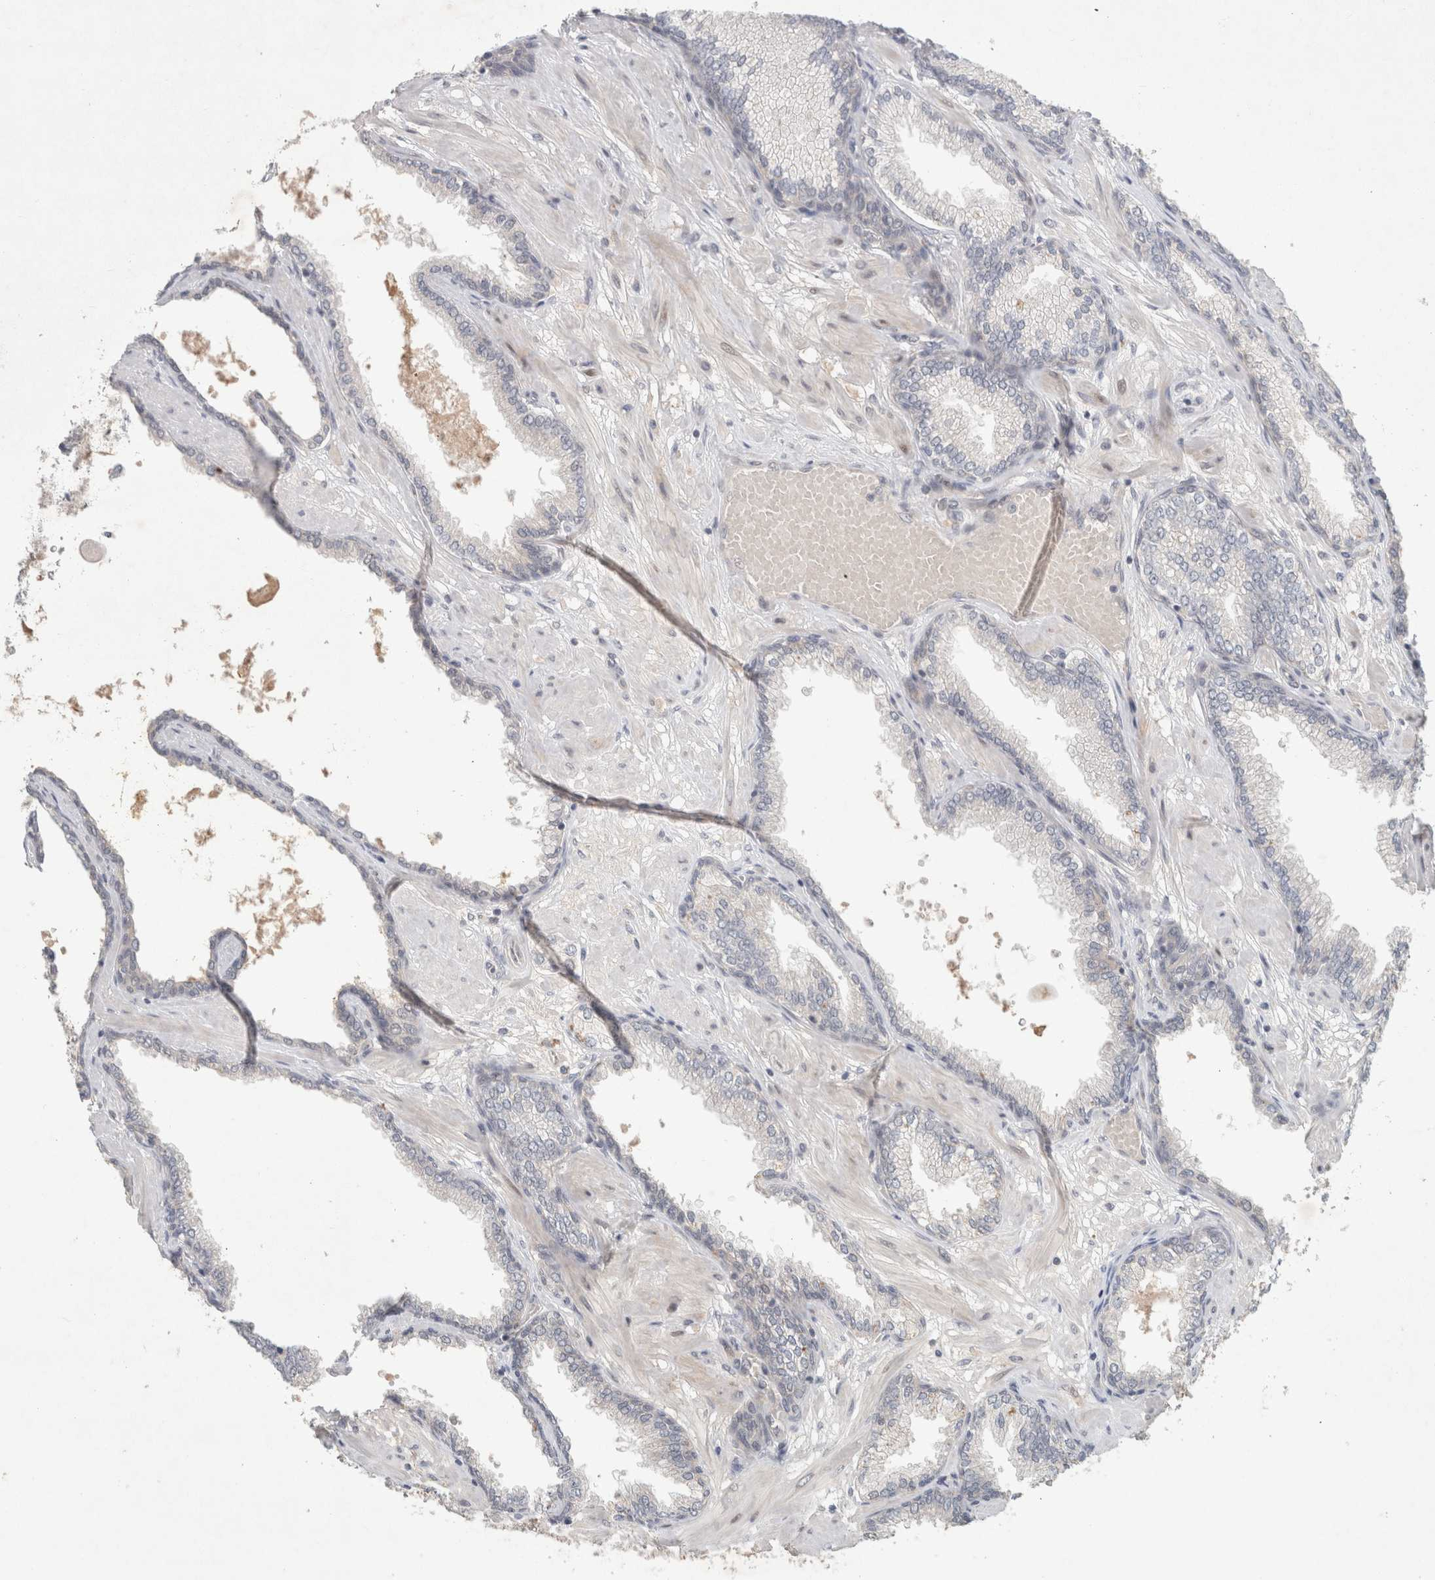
{"staining": {"intensity": "weak", "quantity": "<25%", "location": "cytoplasmic/membranous"}, "tissue": "prostate cancer", "cell_type": "Tumor cells", "image_type": "cancer", "snomed": [{"axis": "morphology", "description": "Adenocarcinoma, Low grade"}, {"axis": "topography", "description": "Prostate"}], "caption": "Immunohistochemistry histopathology image of human prostate adenocarcinoma (low-grade) stained for a protein (brown), which demonstrates no expression in tumor cells.", "gene": "RASAL2", "patient": {"sex": "male", "age": 60}}